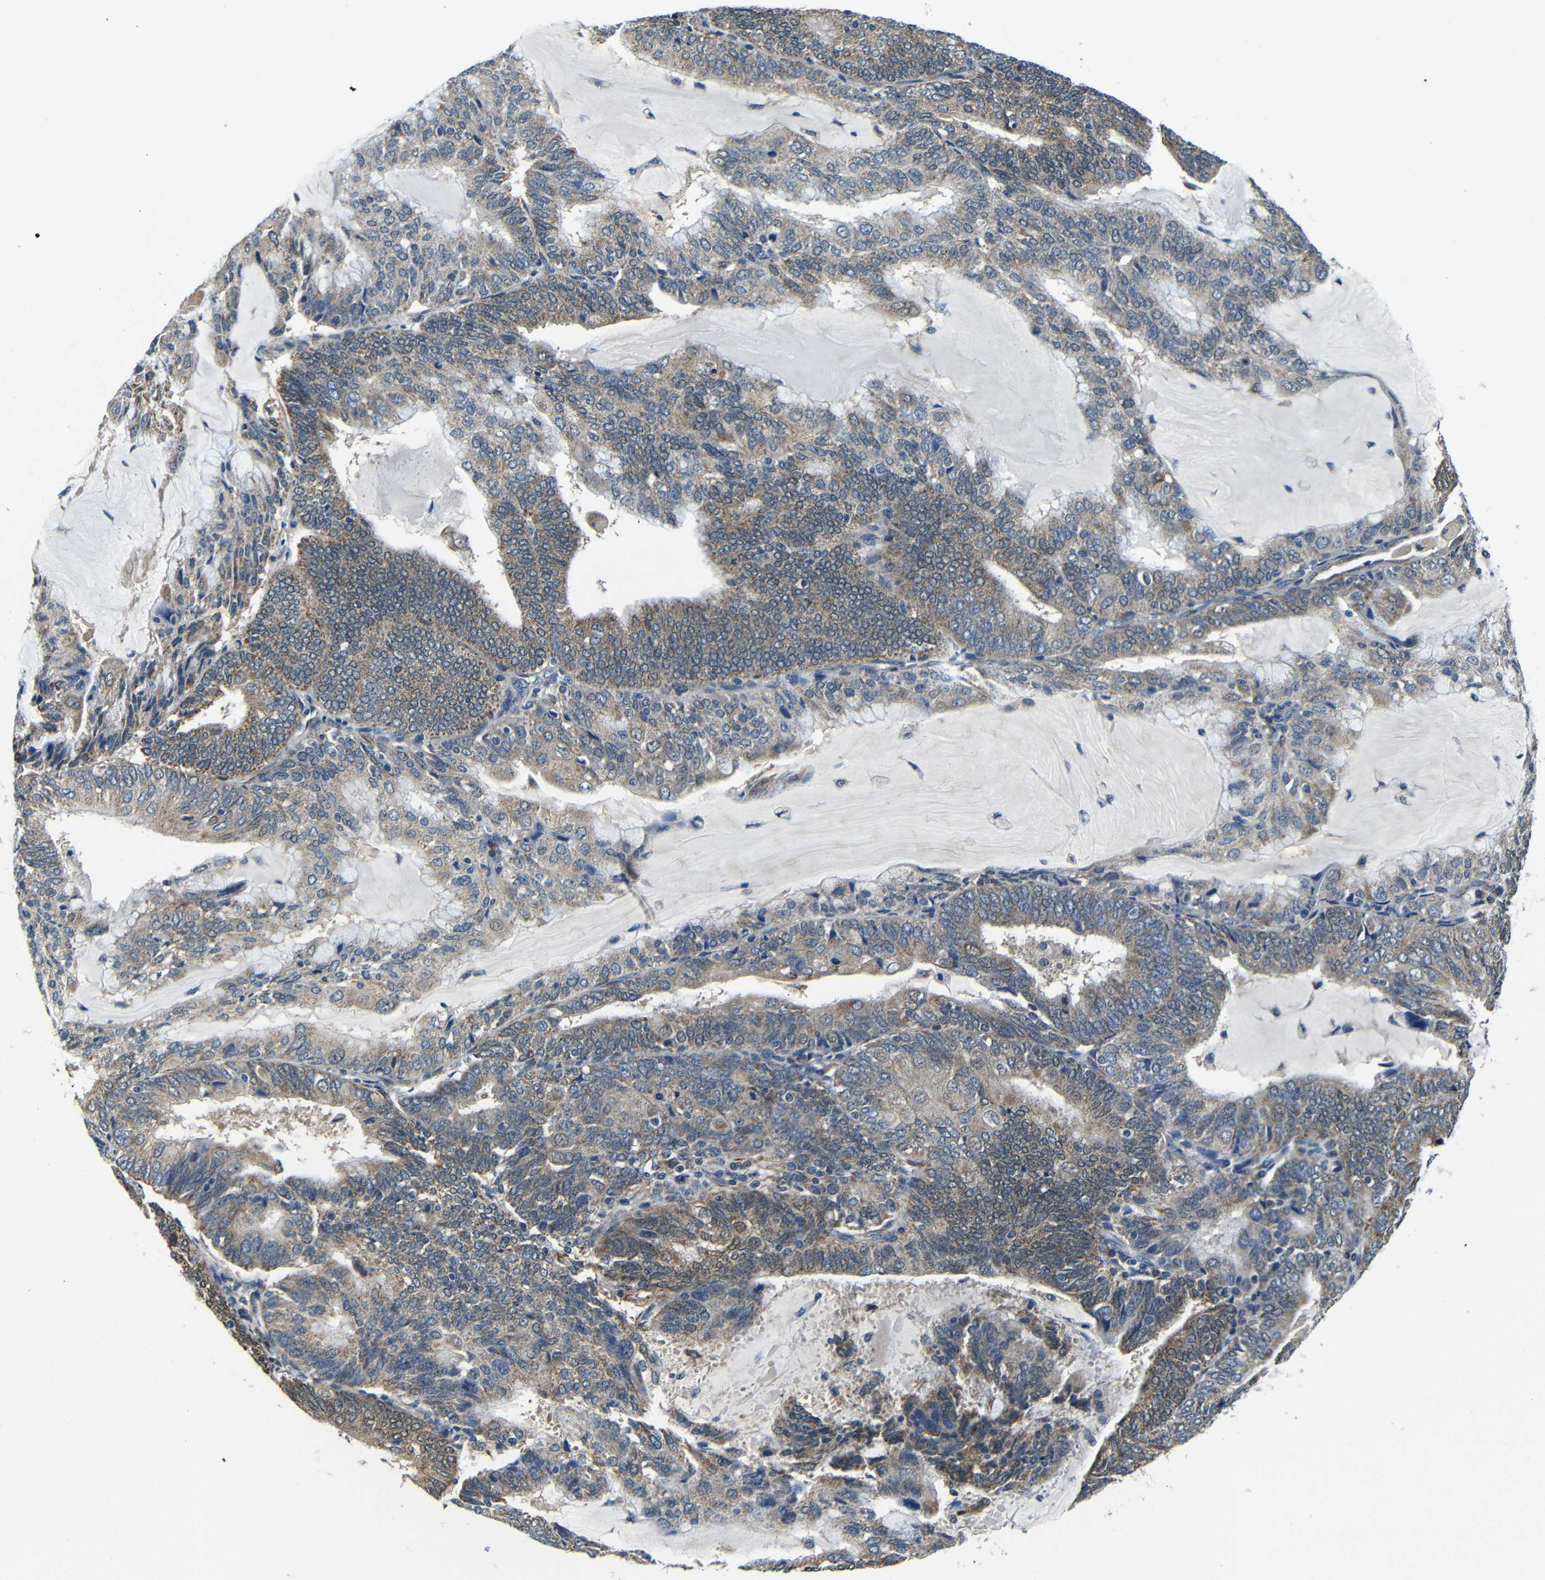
{"staining": {"intensity": "weak", "quantity": ">75%", "location": "cytoplasmic/membranous"}, "tissue": "endometrial cancer", "cell_type": "Tumor cells", "image_type": "cancer", "snomed": [{"axis": "morphology", "description": "Adenocarcinoma, NOS"}, {"axis": "topography", "description": "Endometrium"}], "caption": "Protein positivity by immunohistochemistry (IHC) displays weak cytoplasmic/membranous expression in about >75% of tumor cells in endometrial cancer (adenocarcinoma).", "gene": "FKBP14", "patient": {"sex": "female", "age": 81}}